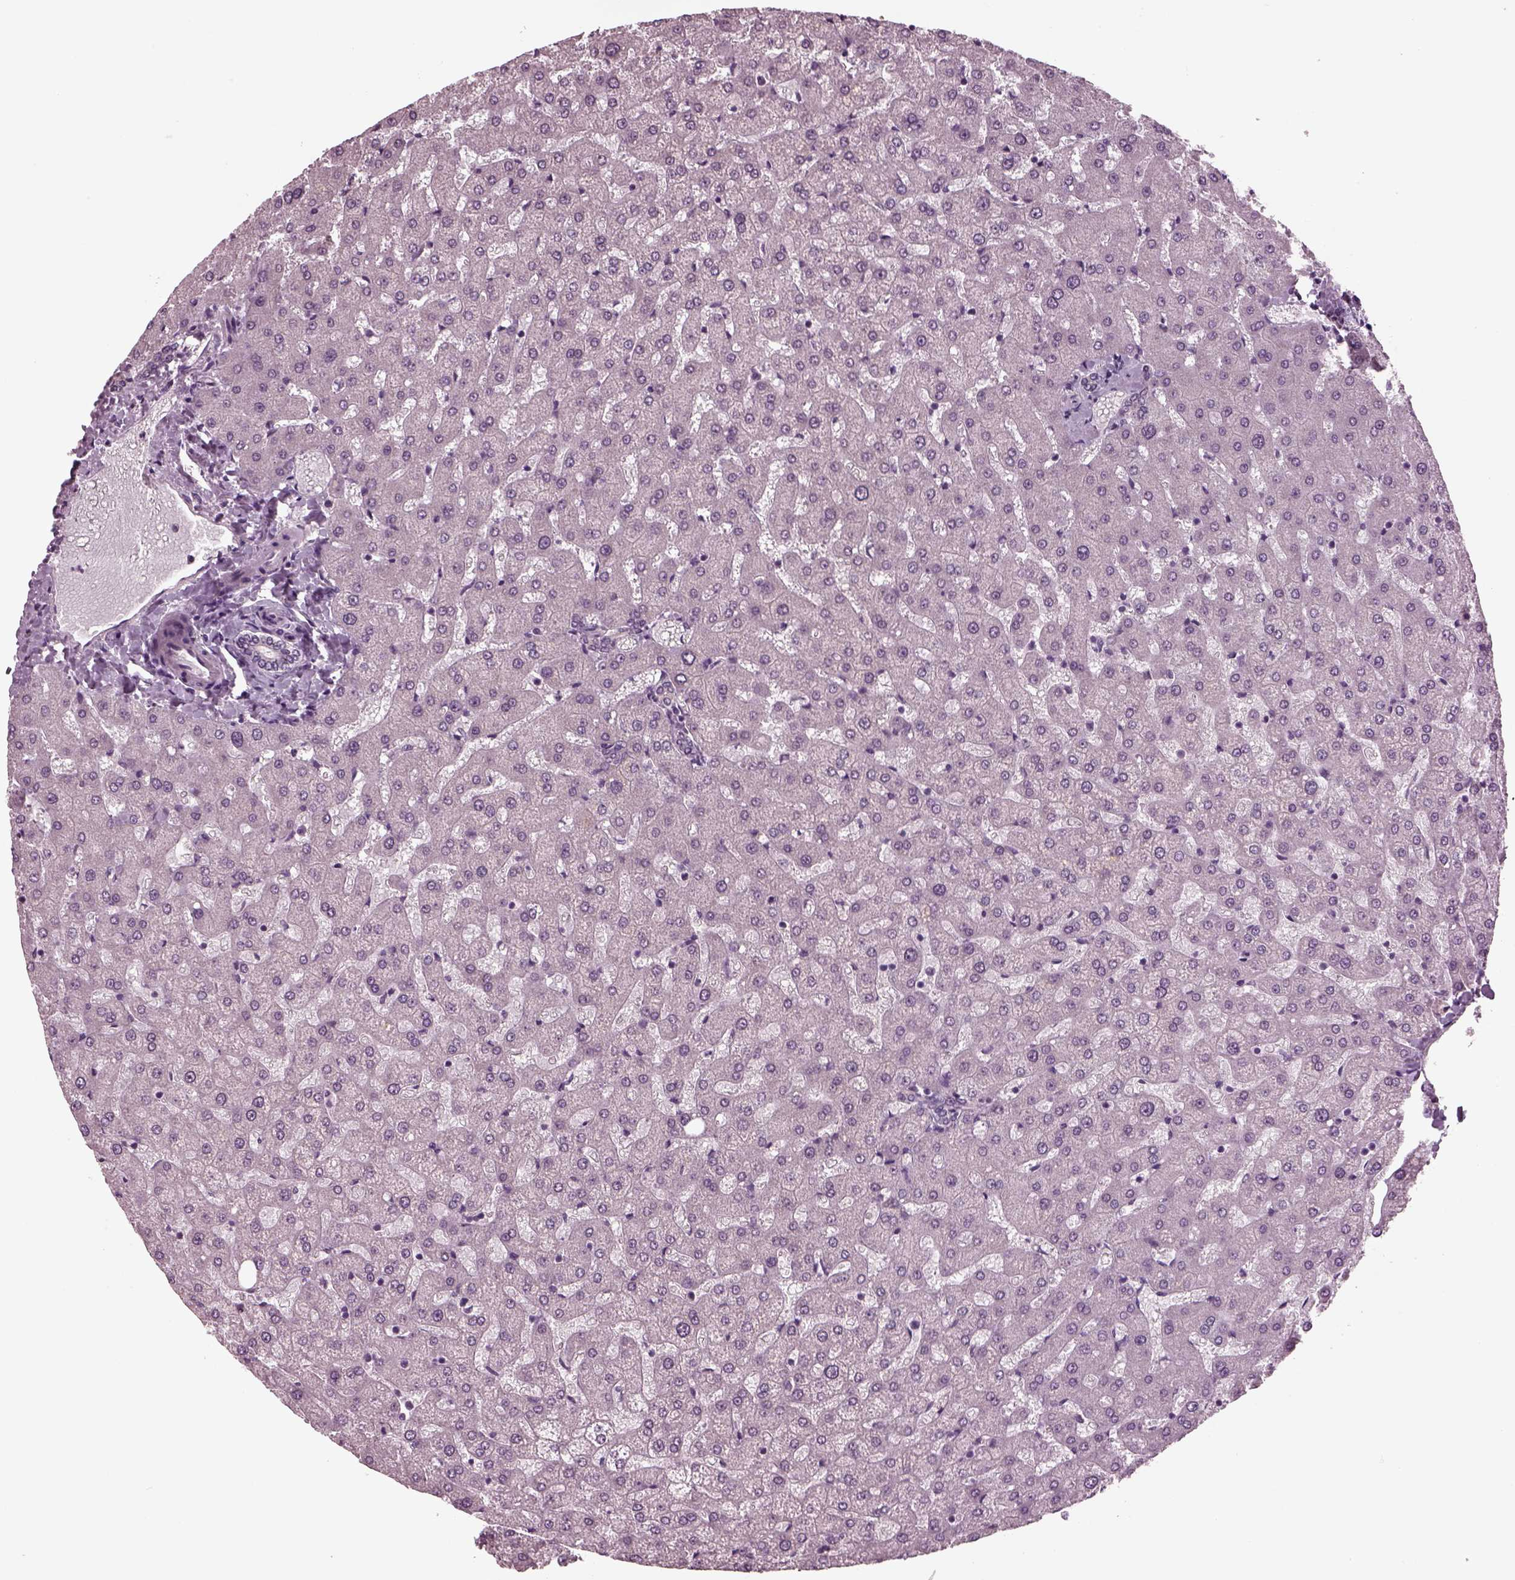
{"staining": {"intensity": "negative", "quantity": "none", "location": "none"}, "tissue": "liver", "cell_type": "Cholangiocytes", "image_type": "normal", "snomed": [{"axis": "morphology", "description": "Normal tissue, NOS"}, {"axis": "topography", "description": "Liver"}], "caption": "IHC photomicrograph of unremarkable liver: human liver stained with DAB exhibits no significant protein staining in cholangiocytes. (DAB immunohistochemistry visualized using brightfield microscopy, high magnification).", "gene": "CLCN4", "patient": {"sex": "female", "age": 50}}